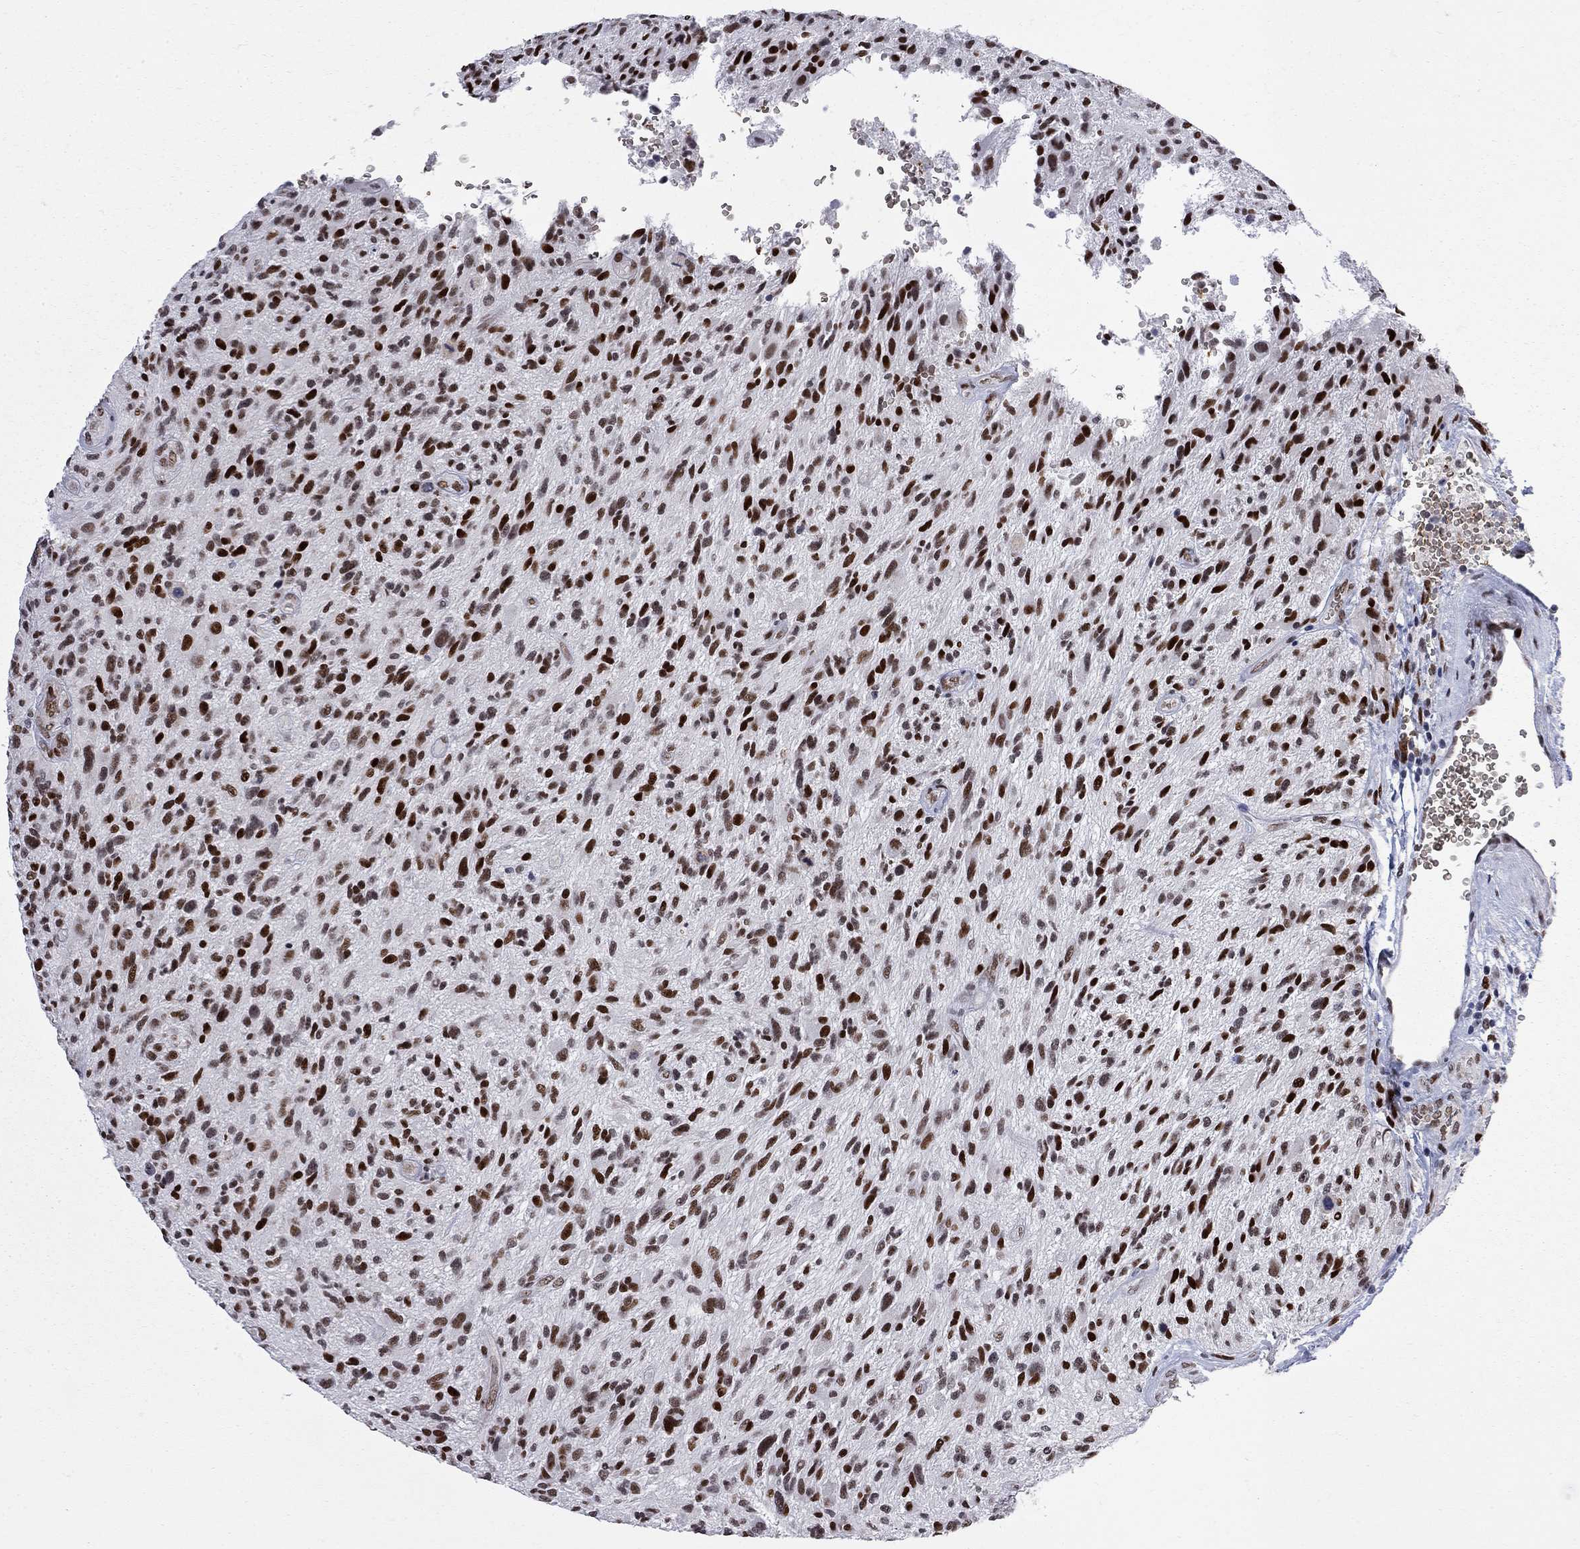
{"staining": {"intensity": "strong", "quantity": "25%-75%", "location": "nuclear"}, "tissue": "glioma", "cell_type": "Tumor cells", "image_type": "cancer", "snomed": [{"axis": "morphology", "description": "Glioma, malignant, High grade"}, {"axis": "topography", "description": "Brain"}], "caption": "An image showing strong nuclear staining in approximately 25%-75% of tumor cells in glioma, as visualized by brown immunohistochemical staining.", "gene": "ZBTB47", "patient": {"sex": "male", "age": 47}}